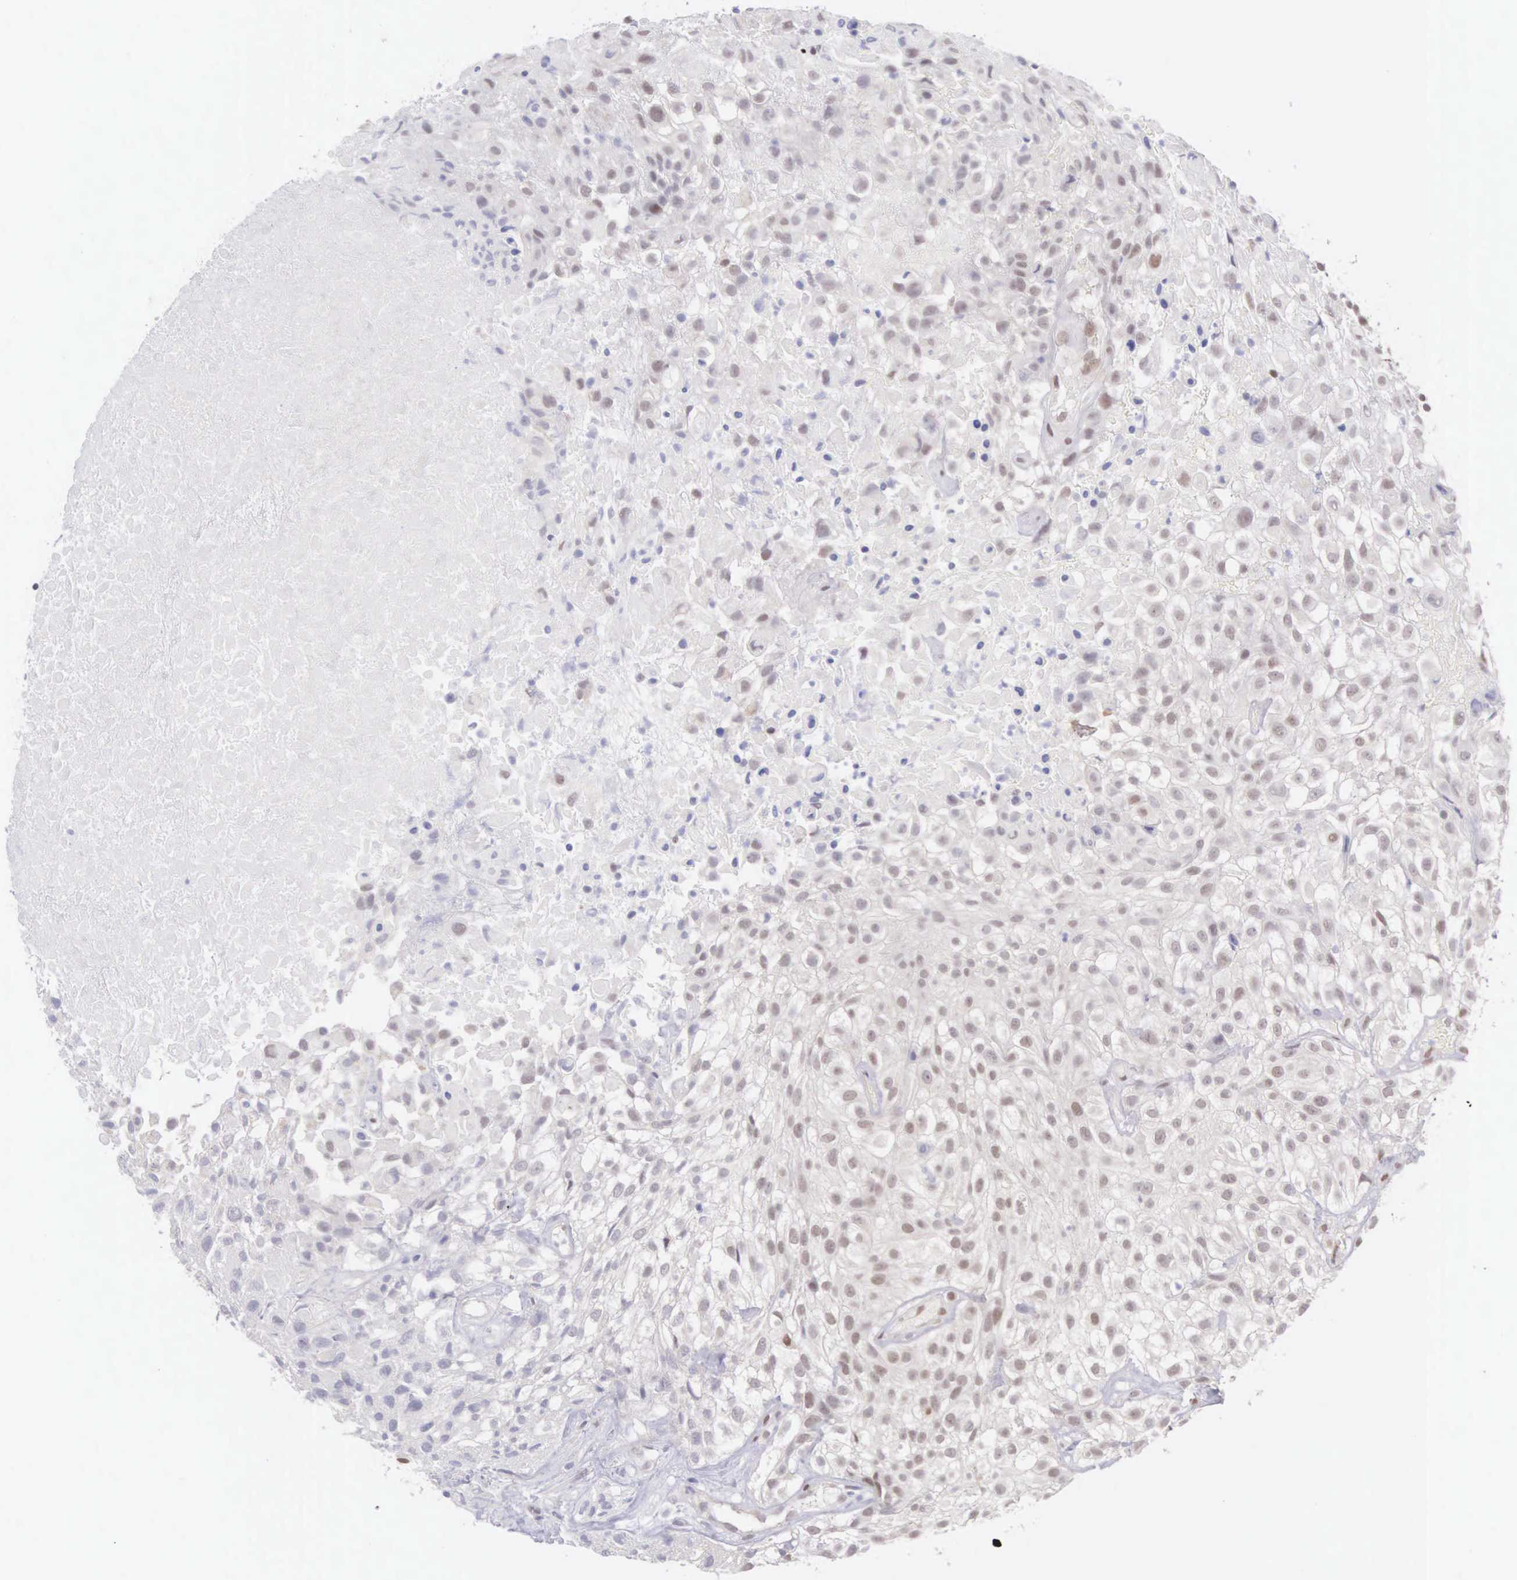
{"staining": {"intensity": "weak", "quantity": "25%-75%", "location": "nuclear"}, "tissue": "urothelial cancer", "cell_type": "Tumor cells", "image_type": "cancer", "snomed": [{"axis": "morphology", "description": "Urothelial carcinoma, High grade"}, {"axis": "topography", "description": "Urinary bladder"}], "caption": "IHC (DAB) staining of urothelial cancer reveals weak nuclear protein expression in about 25%-75% of tumor cells. (DAB (3,3'-diaminobenzidine) IHC, brown staining for protein, blue staining for nuclei).", "gene": "CCDC117", "patient": {"sex": "male", "age": 56}}